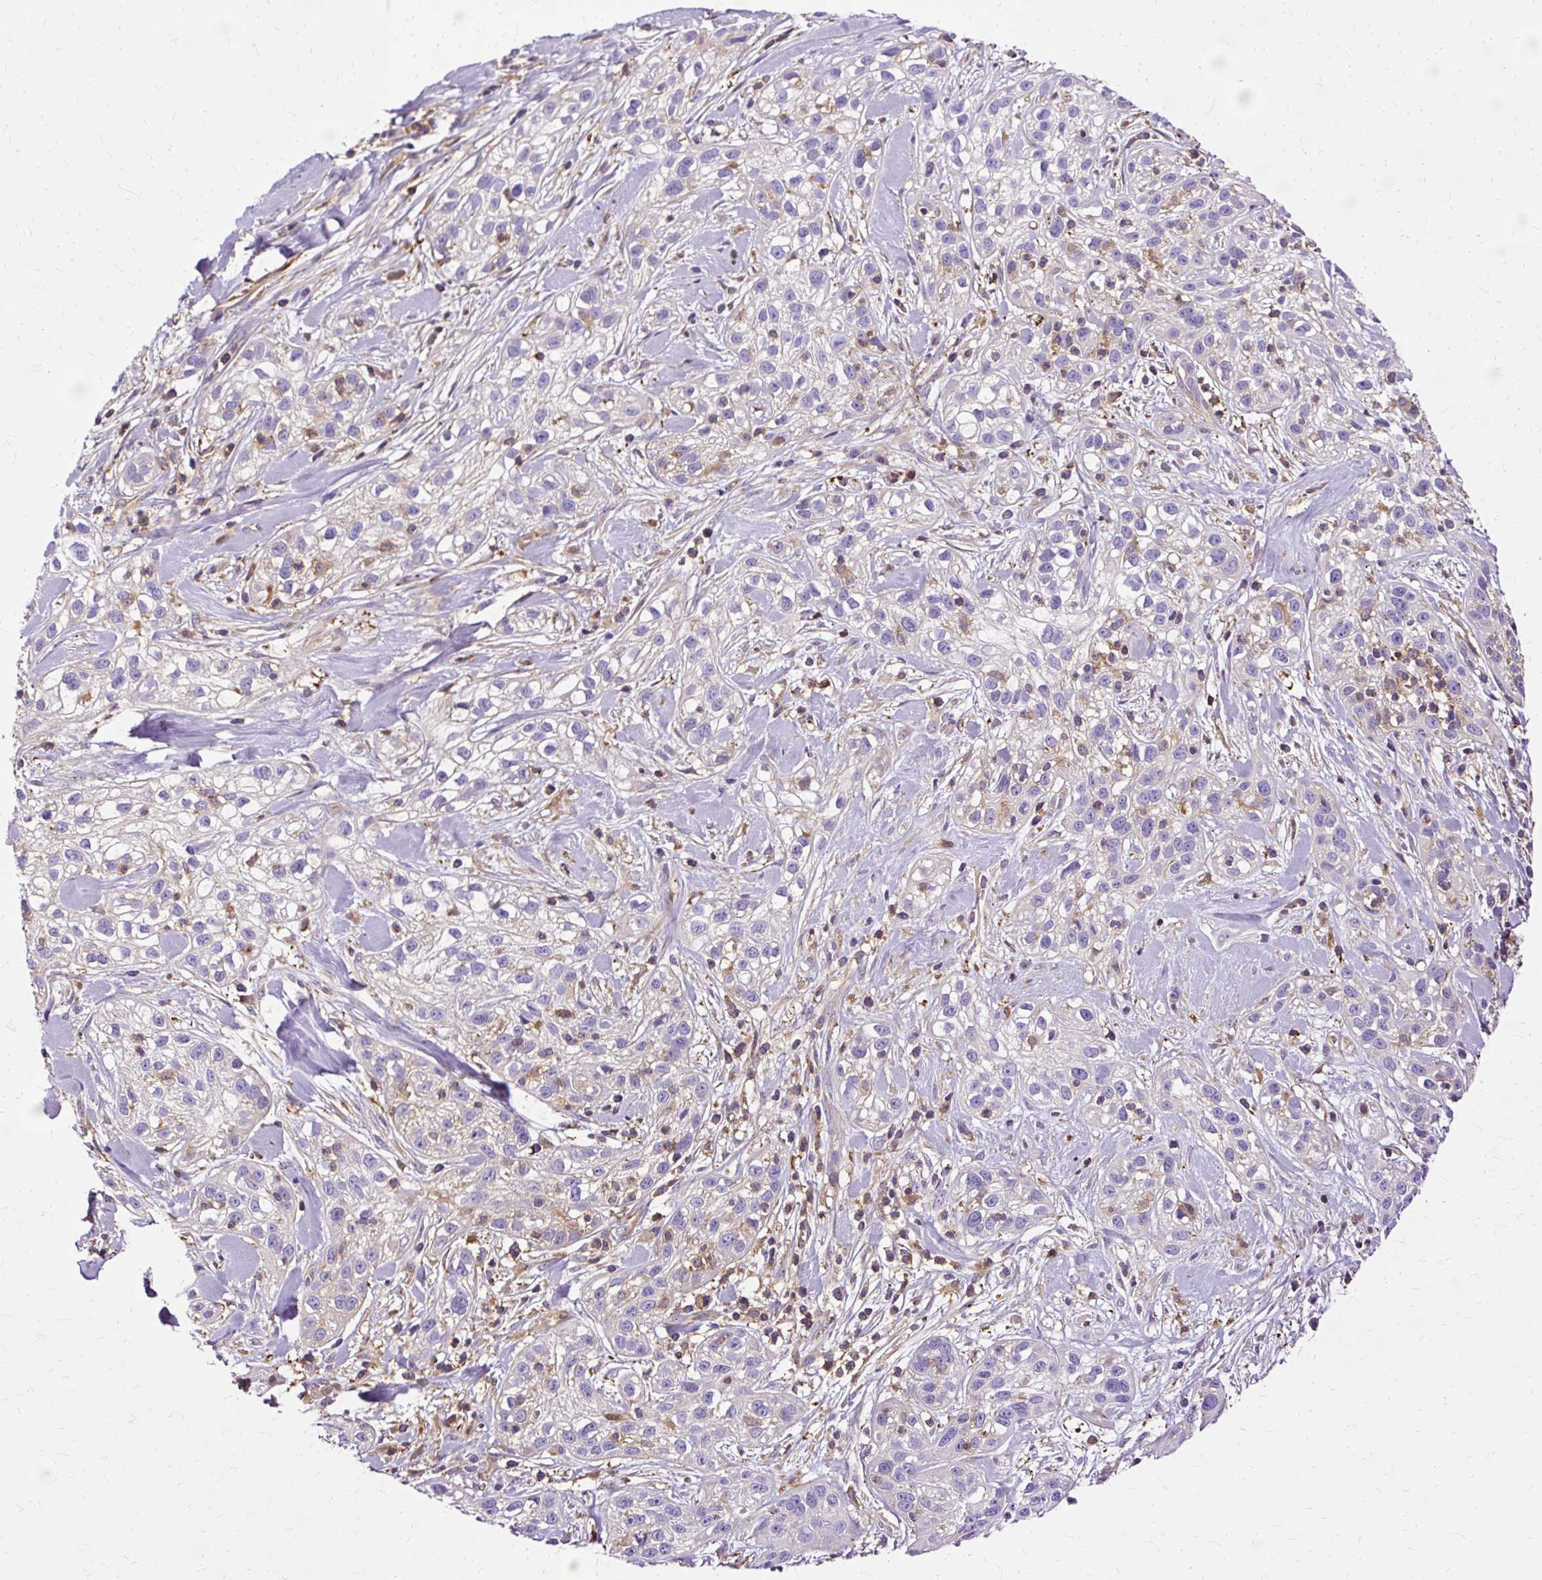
{"staining": {"intensity": "negative", "quantity": "none", "location": "none"}, "tissue": "skin cancer", "cell_type": "Tumor cells", "image_type": "cancer", "snomed": [{"axis": "morphology", "description": "Squamous cell carcinoma, NOS"}, {"axis": "topography", "description": "Skin"}], "caption": "A high-resolution micrograph shows IHC staining of skin cancer, which reveals no significant positivity in tumor cells. (DAB (3,3'-diaminobenzidine) IHC, high magnification).", "gene": "TWF2", "patient": {"sex": "male", "age": 82}}